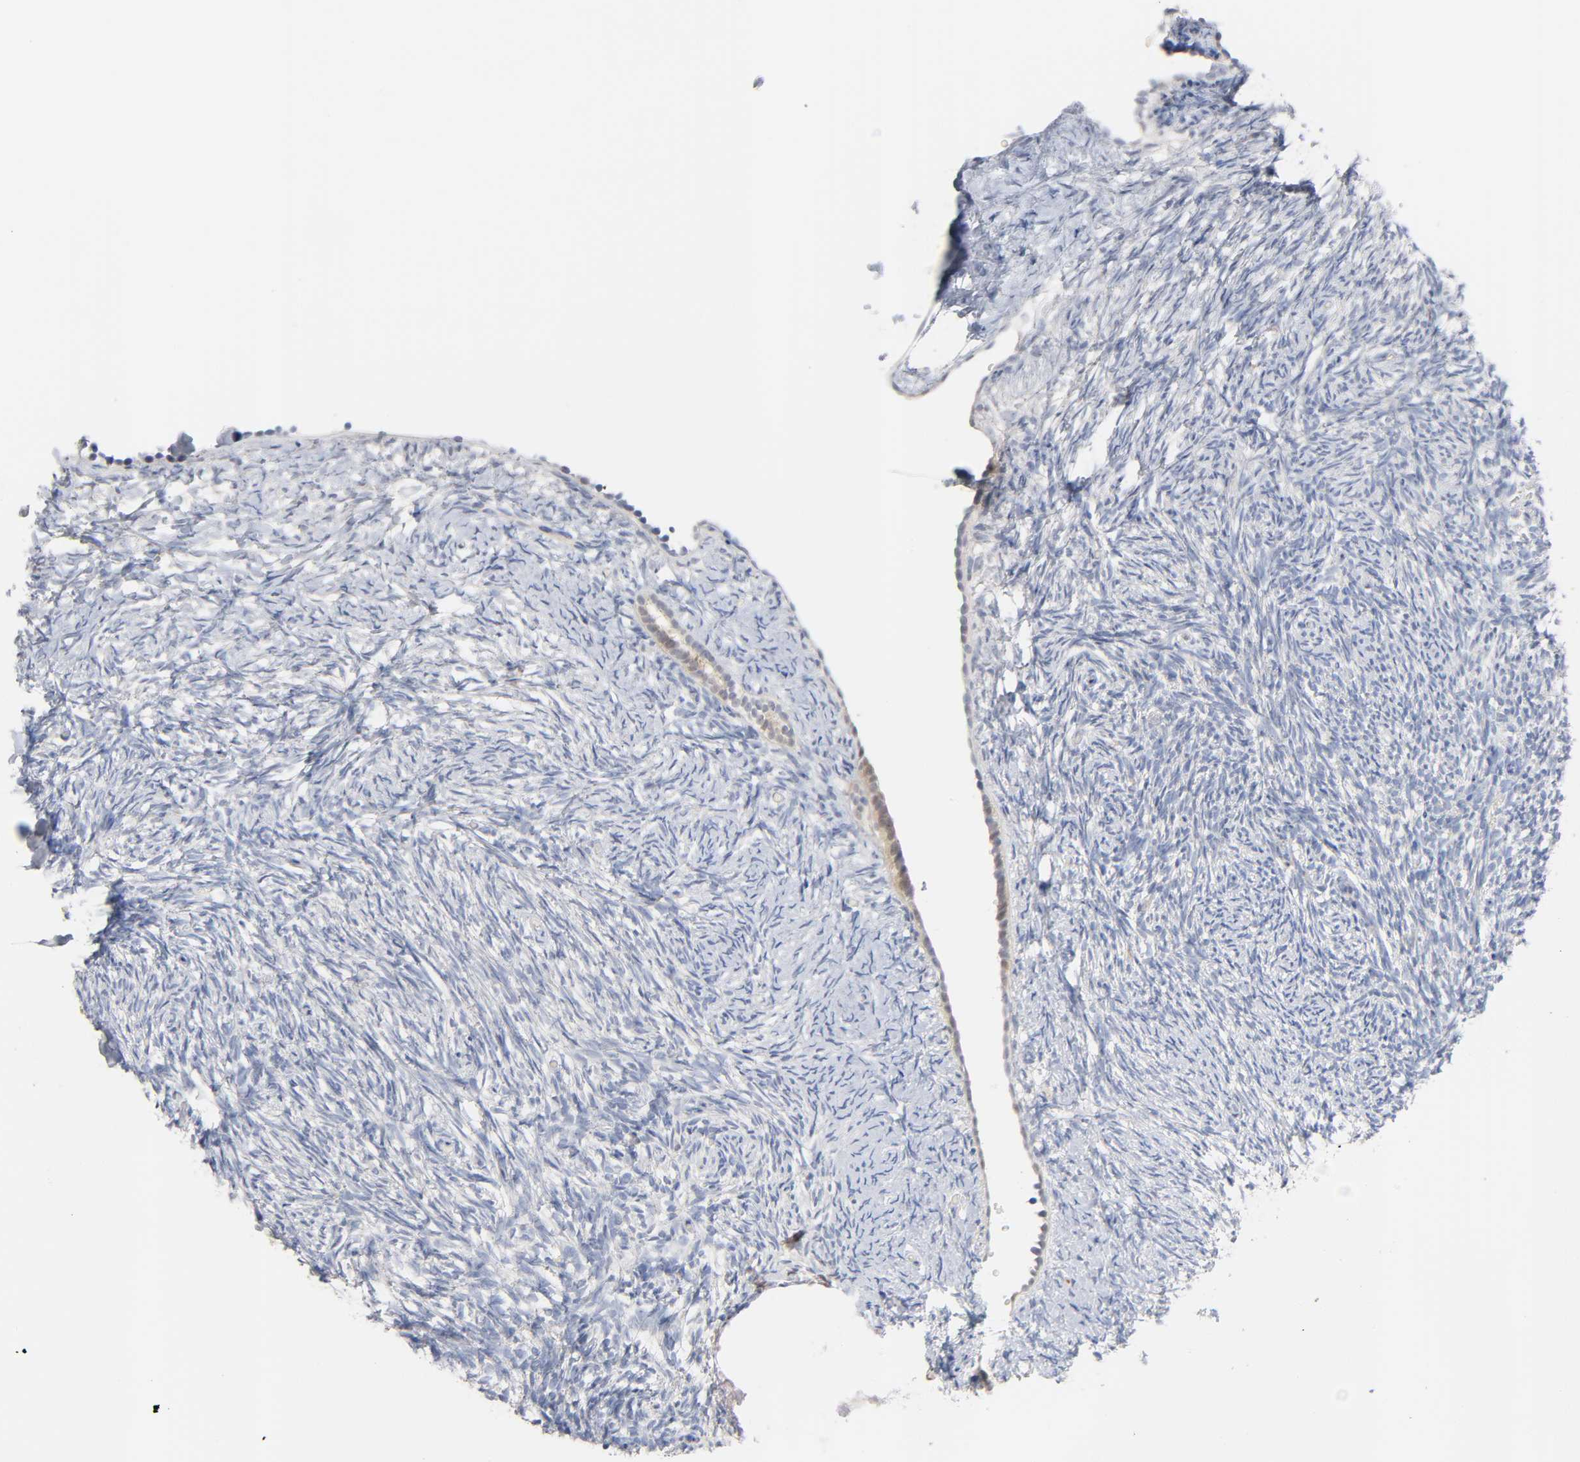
{"staining": {"intensity": "negative", "quantity": "none", "location": "none"}, "tissue": "ovary", "cell_type": "Ovarian stroma cells", "image_type": "normal", "snomed": [{"axis": "morphology", "description": "Normal tissue, NOS"}, {"axis": "topography", "description": "Ovary"}], "caption": "High magnification brightfield microscopy of benign ovary stained with DAB (brown) and counterstained with hematoxylin (blue): ovarian stroma cells show no significant expression. Nuclei are stained in blue.", "gene": "IL18", "patient": {"sex": "female", "age": 60}}